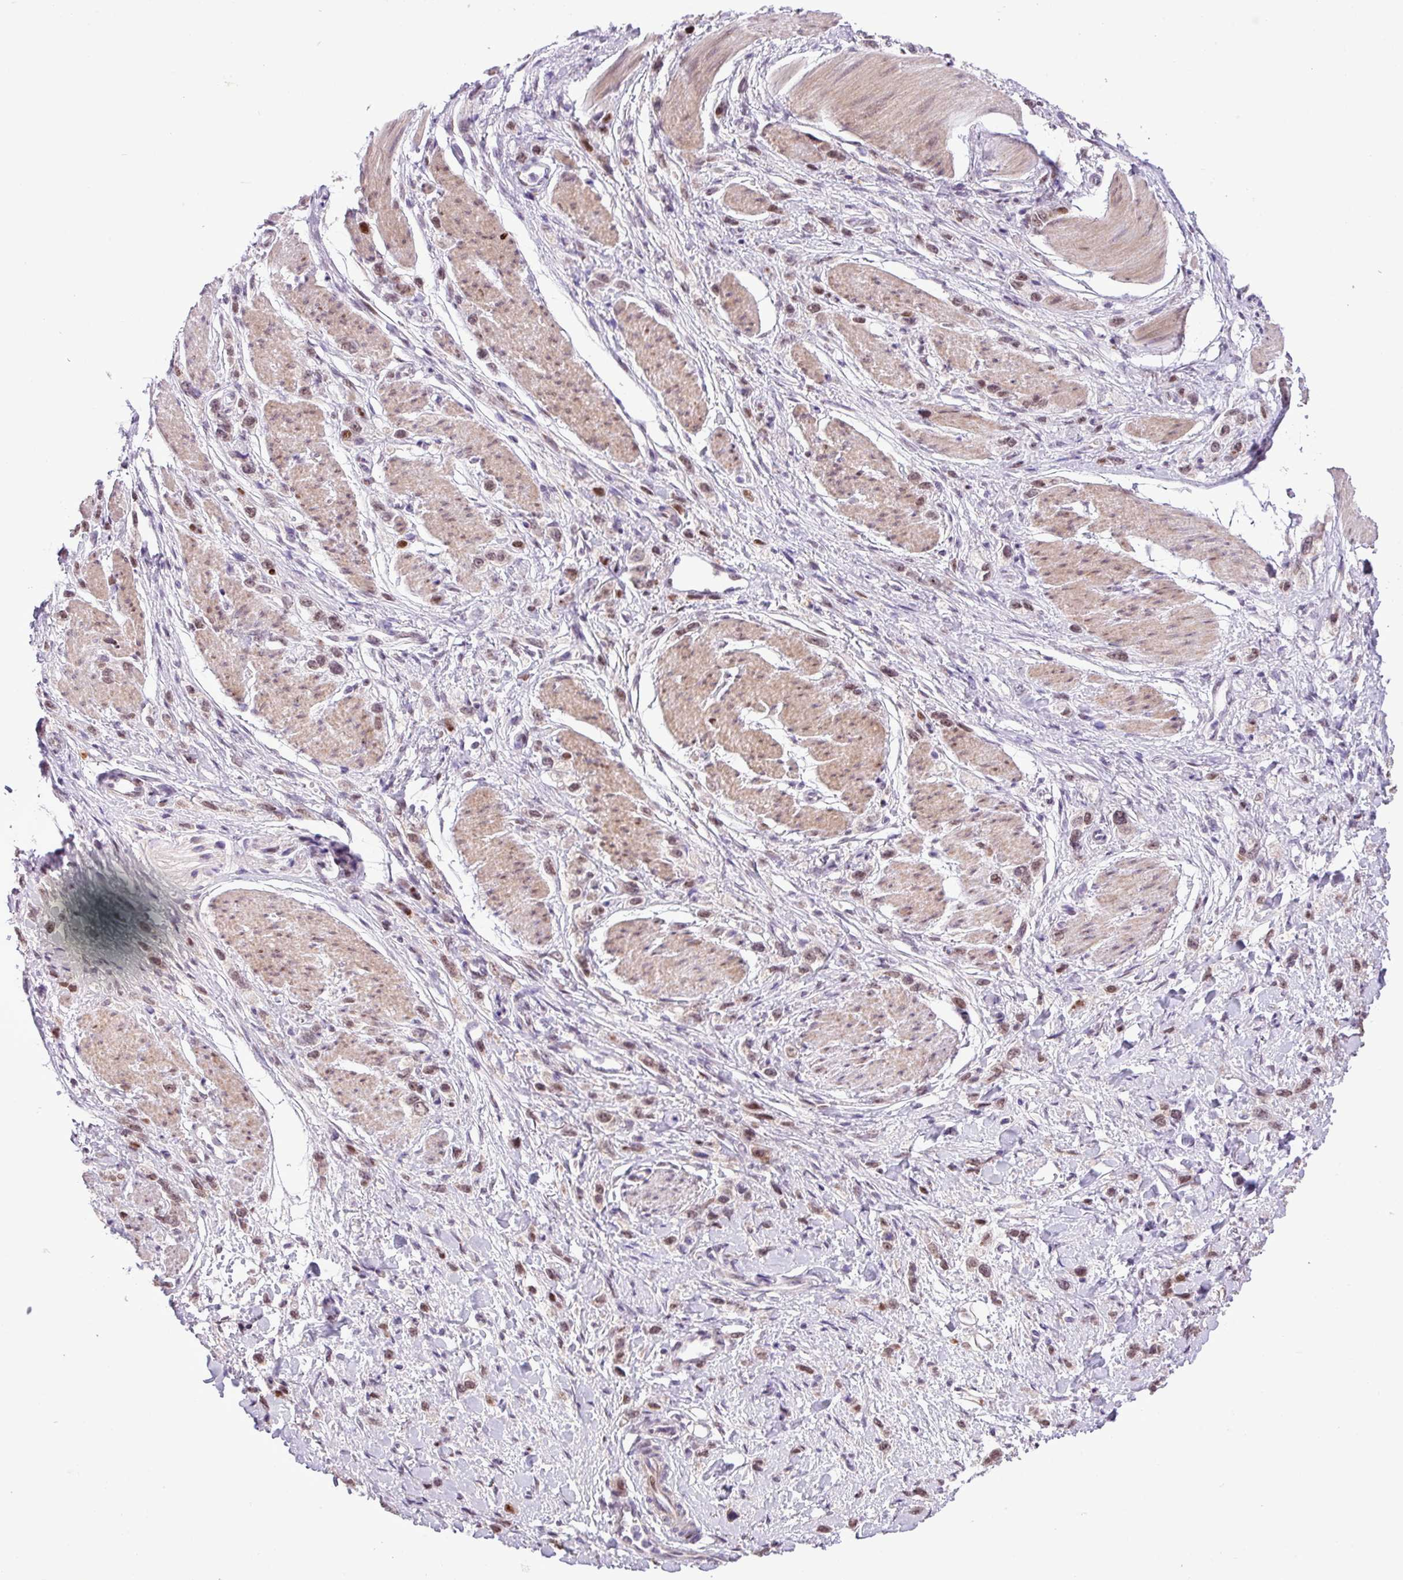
{"staining": {"intensity": "weak", "quantity": "25%-75%", "location": "nuclear"}, "tissue": "stomach cancer", "cell_type": "Tumor cells", "image_type": "cancer", "snomed": [{"axis": "morphology", "description": "Adenocarcinoma, NOS"}, {"axis": "topography", "description": "Stomach"}], "caption": "Stomach cancer (adenocarcinoma) tissue exhibits weak nuclear positivity in about 25%-75% of tumor cells", "gene": "ZNF354A", "patient": {"sex": "female", "age": 65}}